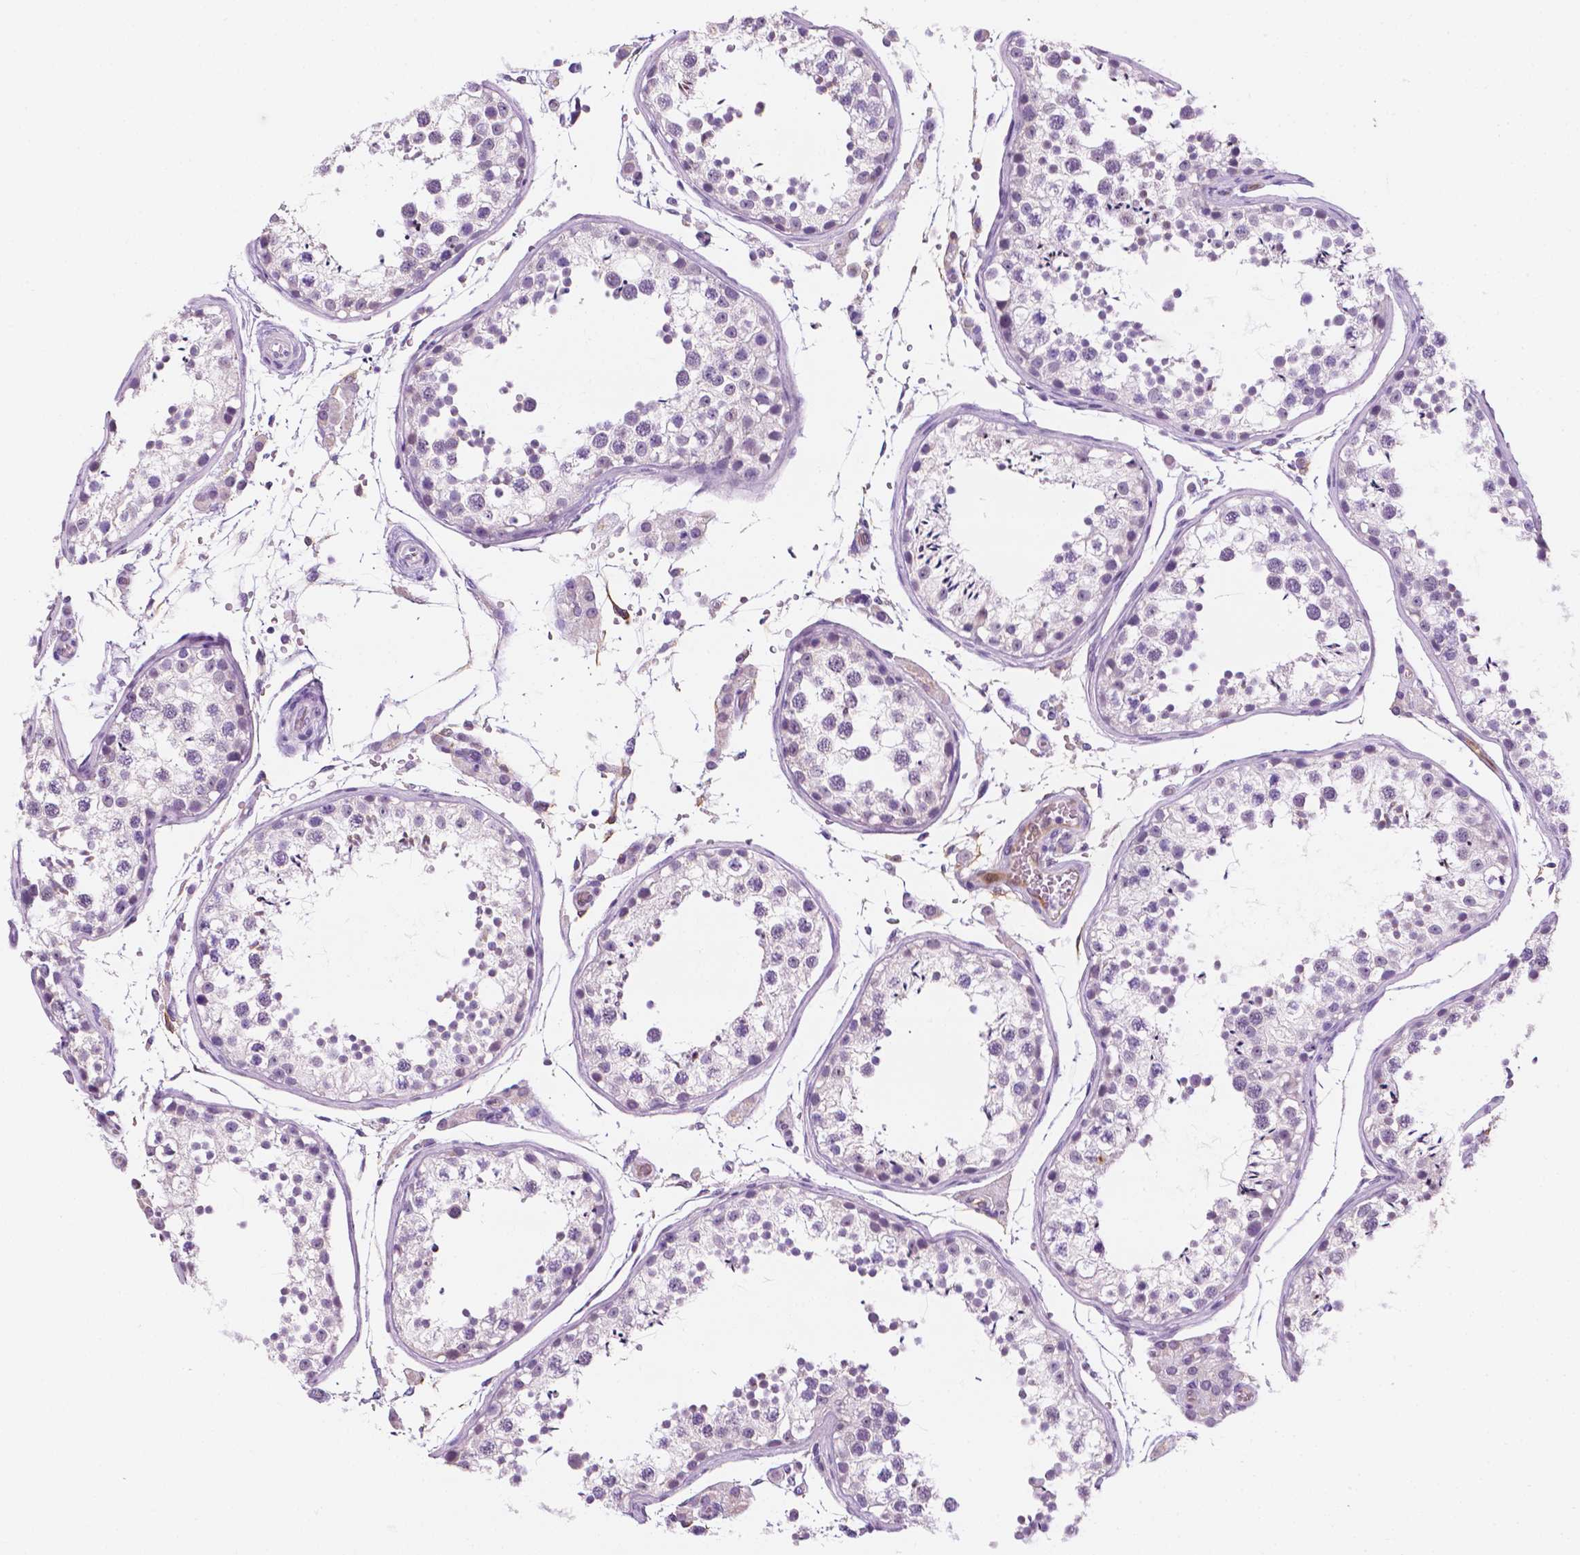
{"staining": {"intensity": "negative", "quantity": "none", "location": "none"}, "tissue": "testis", "cell_type": "Cells in seminiferous ducts", "image_type": "normal", "snomed": [{"axis": "morphology", "description": "Normal tissue, NOS"}, {"axis": "topography", "description": "Testis"}], "caption": "High power microscopy image of an immunohistochemistry micrograph of benign testis, revealing no significant expression in cells in seminiferous ducts. (DAB (3,3'-diaminobenzidine) immunohistochemistry (IHC) visualized using brightfield microscopy, high magnification).", "gene": "PPL", "patient": {"sex": "male", "age": 29}}